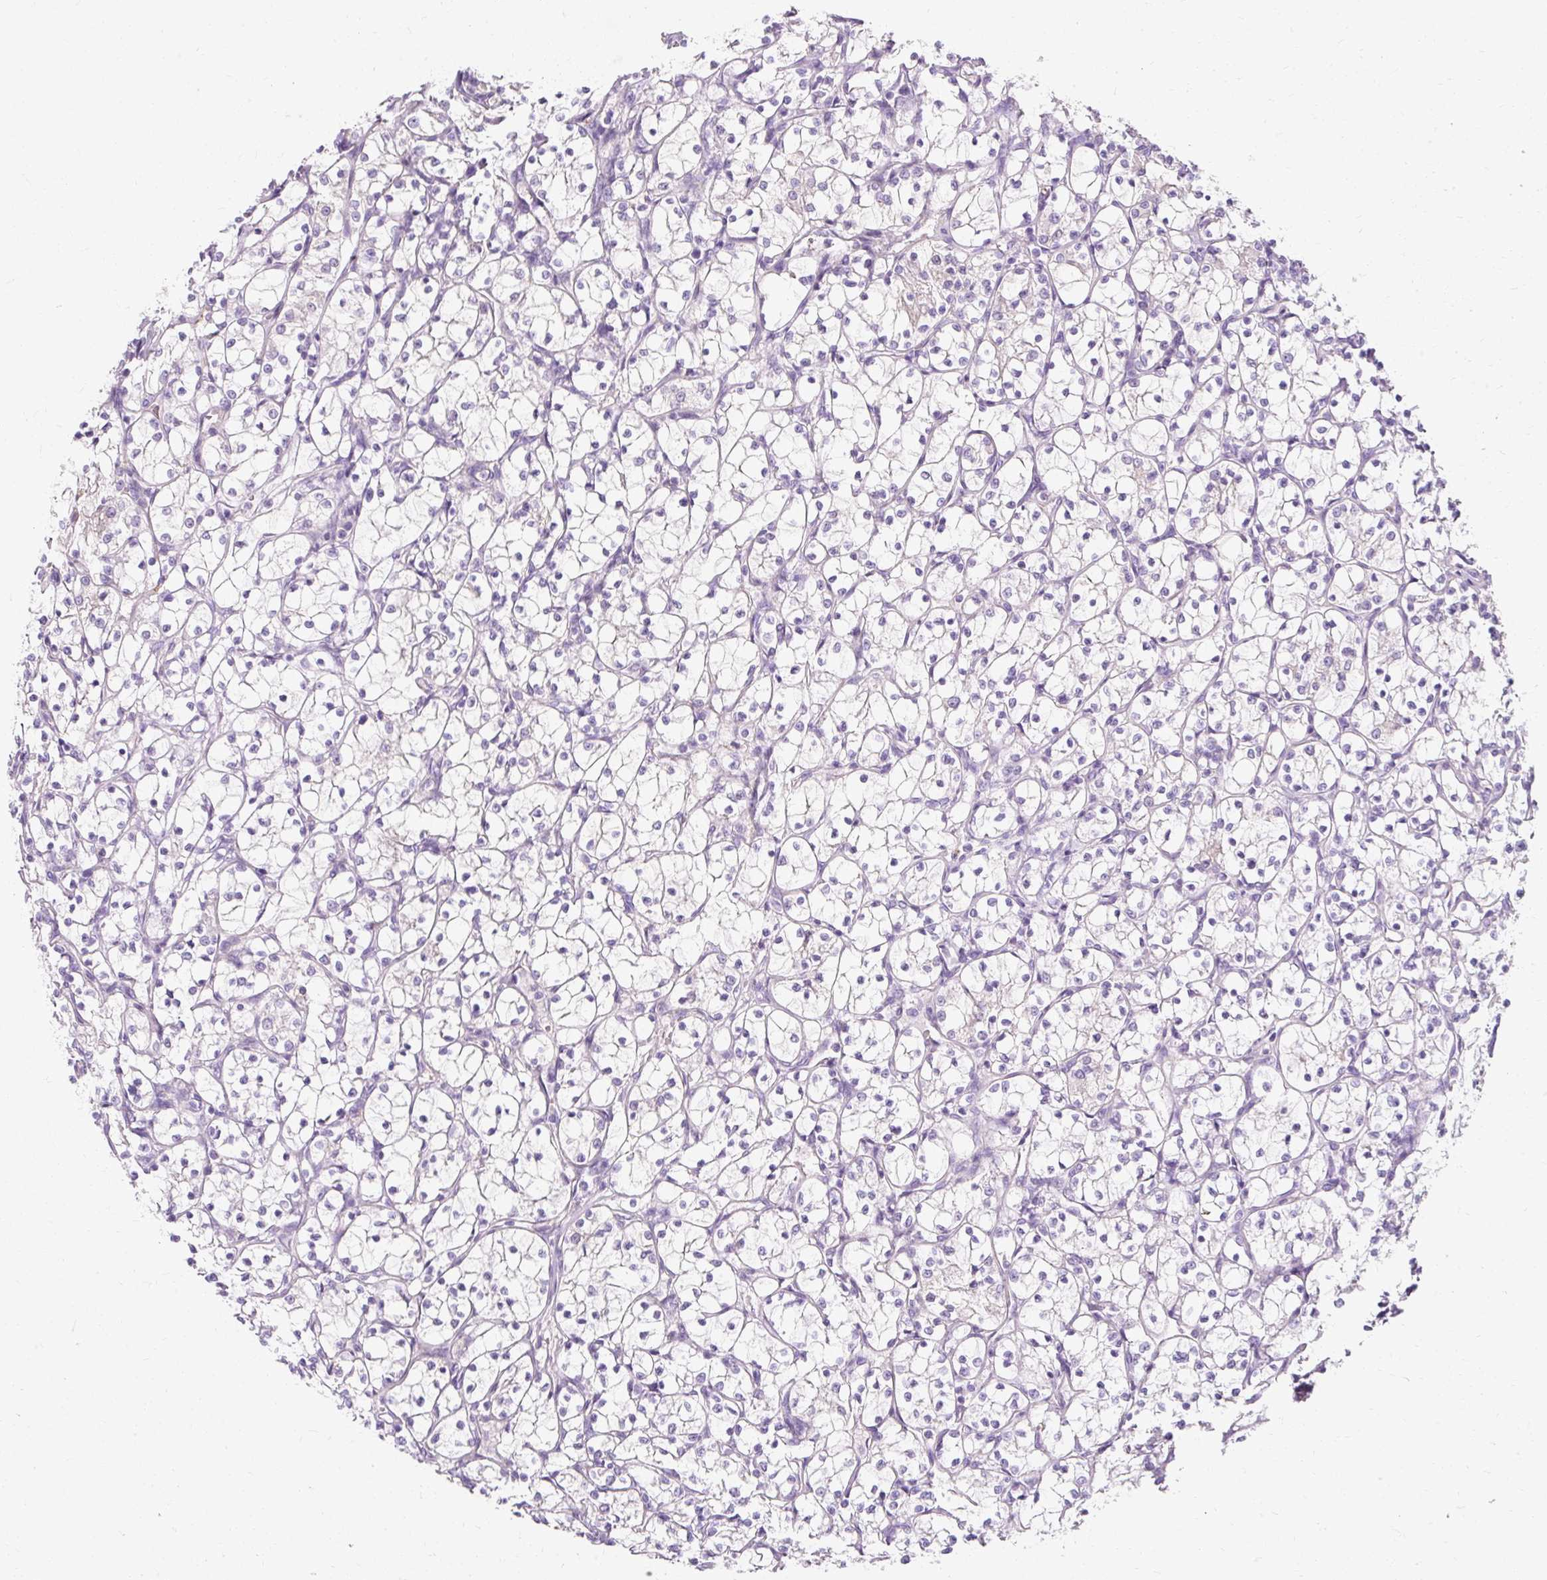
{"staining": {"intensity": "negative", "quantity": "none", "location": "none"}, "tissue": "renal cancer", "cell_type": "Tumor cells", "image_type": "cancer", "snomed": [{"axis": "morphology", "description": "Adenocarcinoma, NOS"}, {"axis": "topography", "description": "Kidney"}], "caption": "Immunohistochemistry of human renal adenocarcinoma demonstrates no staining in tumor cells.", "gene": "CLDN25", "patient": {"sex": "female", "age": 69}}